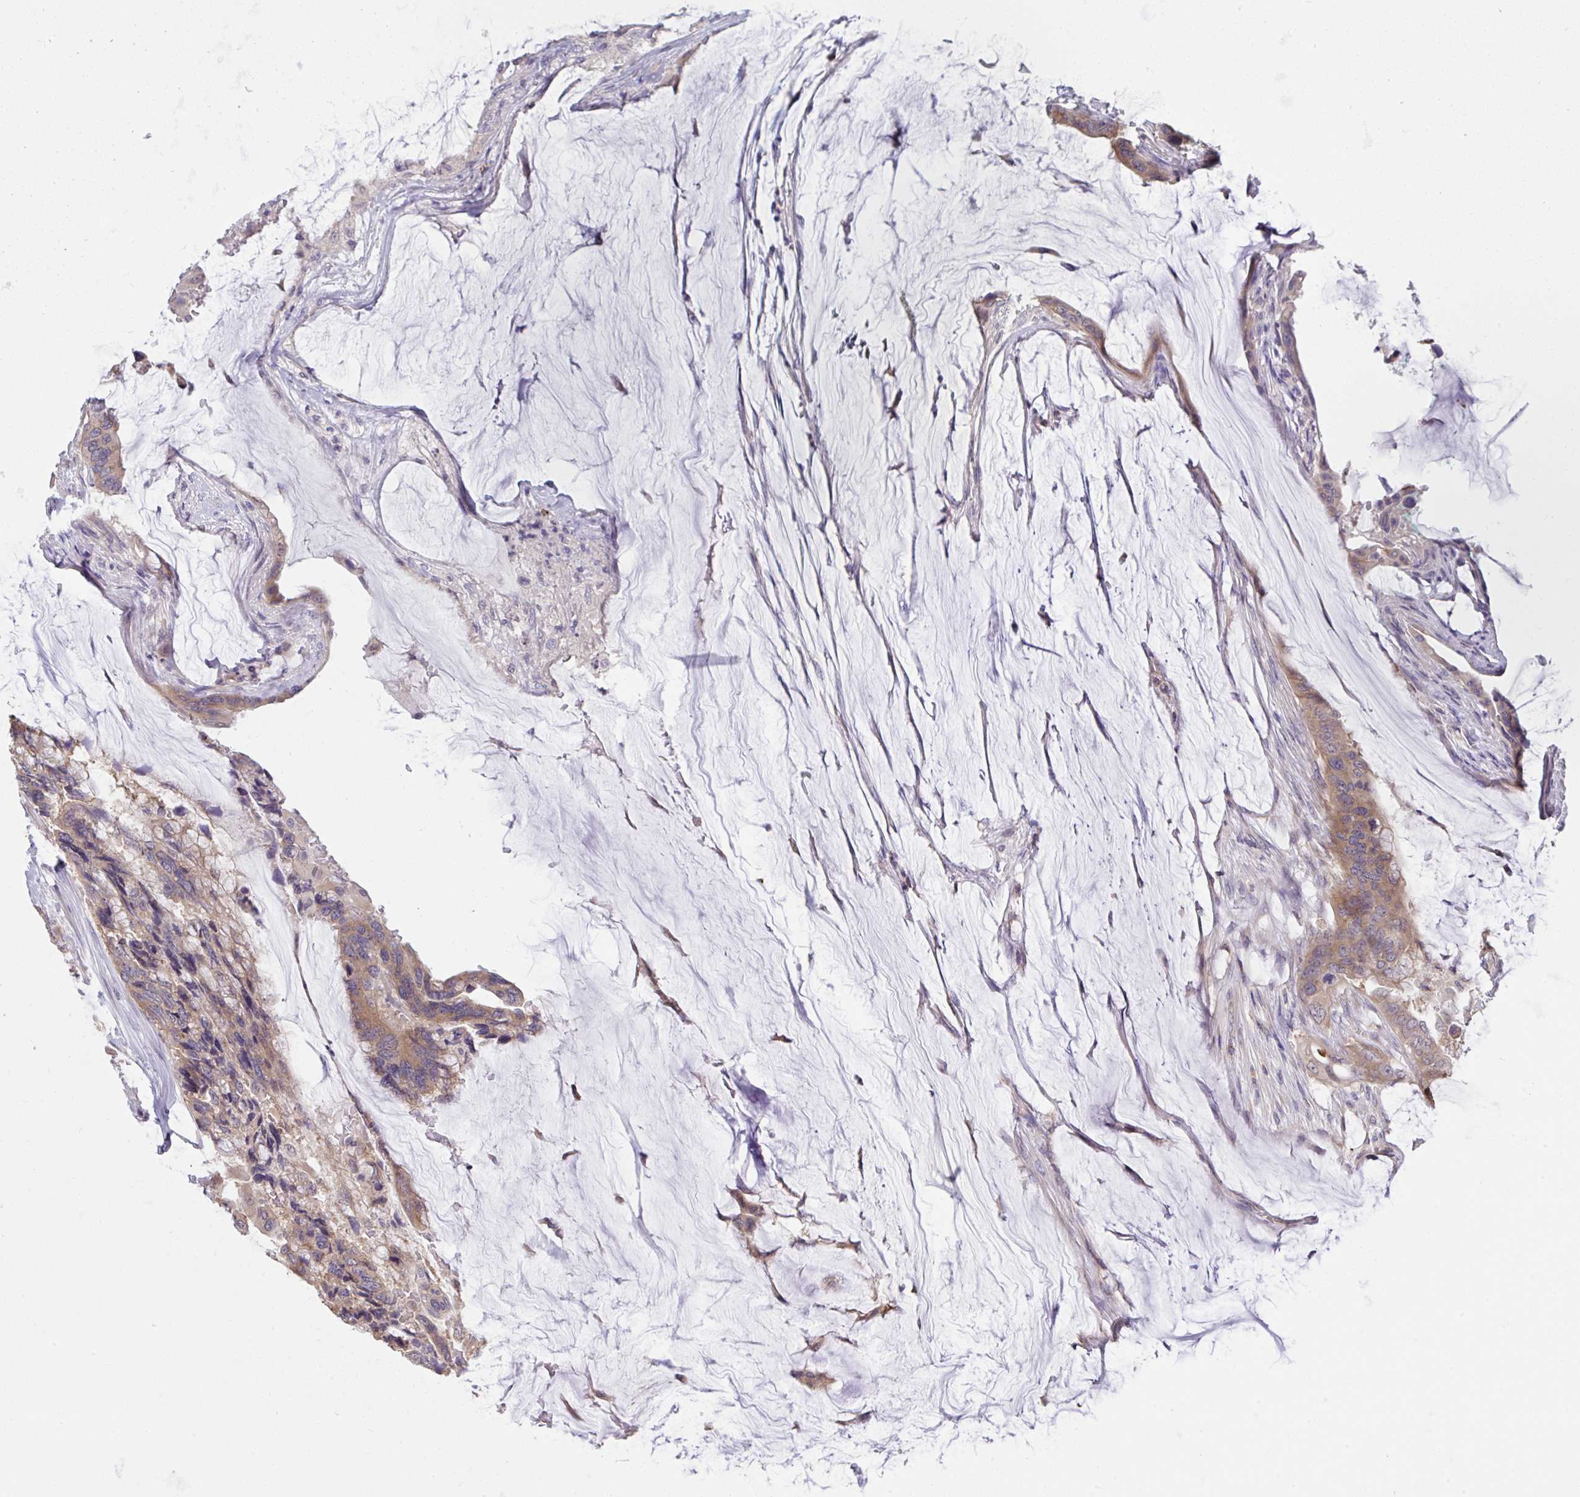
{"staining": {"intensity": "weak", "quantity": ">75%", "location": "cytoplasmic/membranous"}, "tissue": "colorectal cancer", "cell_type": "Tumor cells", "image_type": "cancer", "snomed": [{"axis": "morphology", "description": "Adenocarcinoma, NOS"}, {"axis": "topography", "description": "Rectum"}], "caption": "DAB immunohistochemical staining of colorectal cancer (adenocarcinoma) exhibits weak cytoplasmic/membranous protein positivity in about >75% of tumor cells.", "gene": "TMEM41A", "patient": {"sex": "female", "age": 59}}